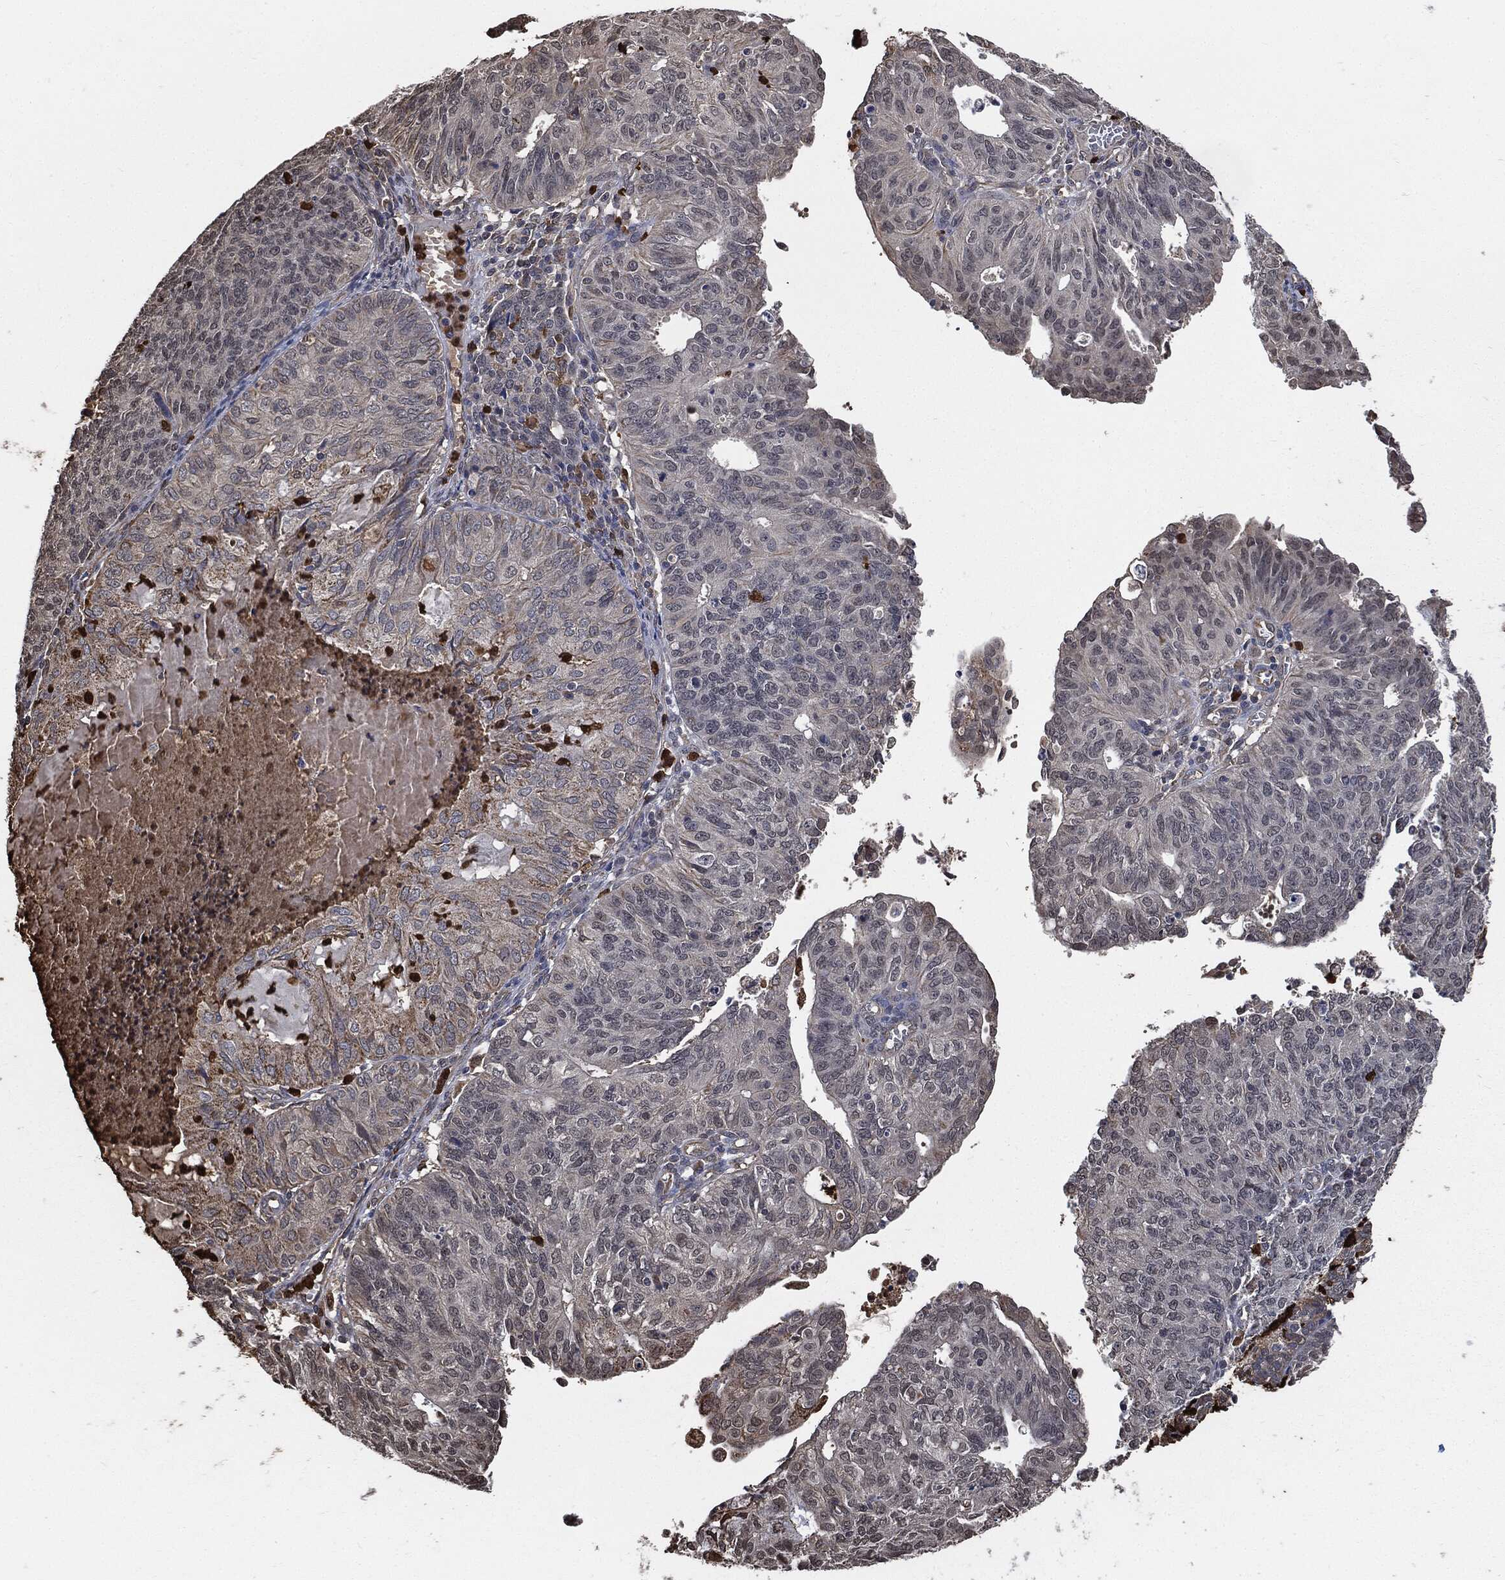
{"staining": {"intensity": "moderate", "quantity": "<25%", "location": "cytoplasmic/membranous"}, "tissue": "endometrial cancer", "cell_type": "Tumor cells", "image_type": "cancer", "snomed": [{"axis": "morphology", "description": "Adenocarcinoma, NOS"}, {"axis": "topography", "description": "Endometrium"}], "caption": "This is an image of IHC staining of endometrial adenocarcinoma, which shows moderate staining in the cytoplasmic/membranous of tumor cells.", "gene": "S100A9", "patient": {"sex": "female", "age": 82}}